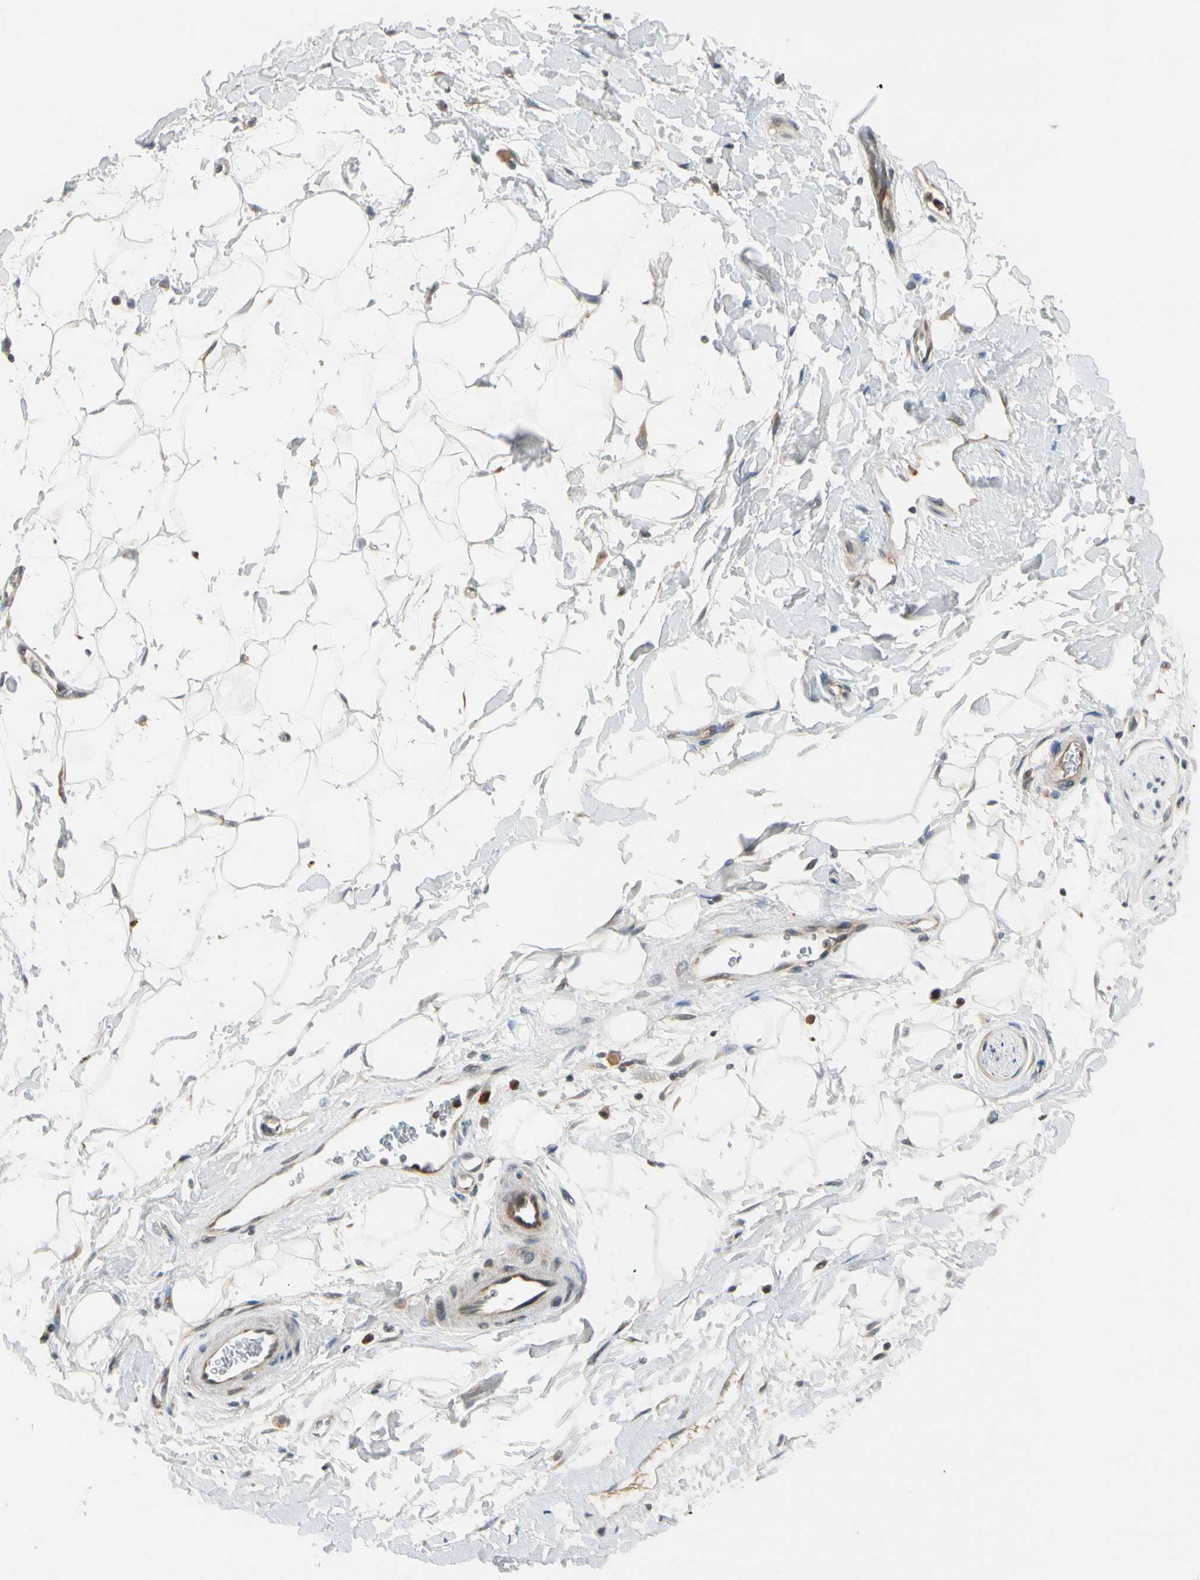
{"staining": {"intensity": "weak", "quantity": "25%-75%", "location": "cytoplasmic/membranous"}, "tissue": "adipose tissue", "cell_type": "Adipocytes", "image_type": "normal", "snomed": [{"axis": "morphology", "description": "Normal tissue, NOS"}, {"axis": "topography", "description": "Soft tissue"}], "caption": "Human adipose tissue stained for a protein (brown) shows weak cytoplasmic/membranous positive expression in about 25%-75% of adipocytes.", "gene": "RPS6KB2", "patient": {"sex": "male", "age": 72}}